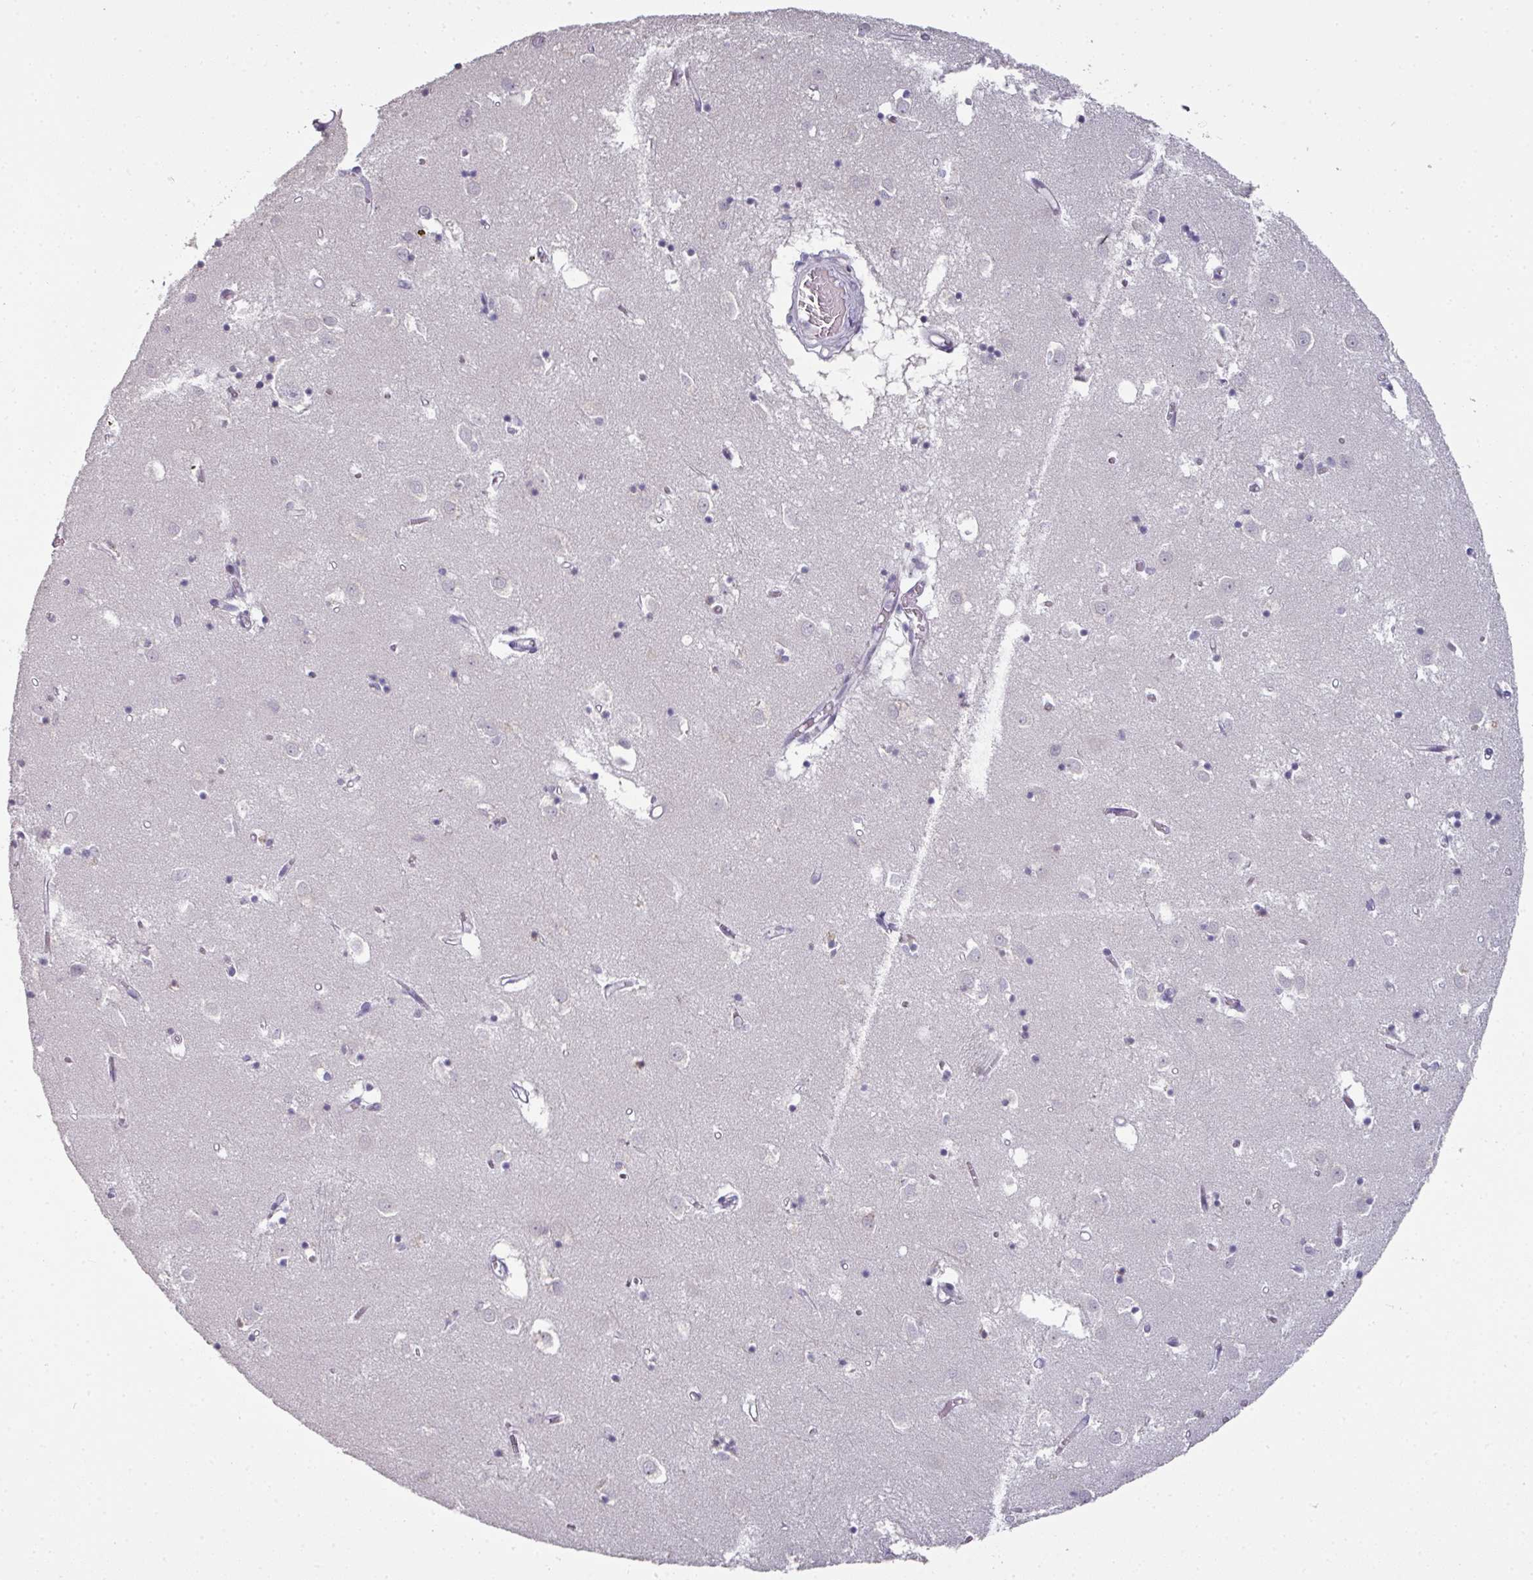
{"staining": {"intensity": "negative", "quantity": "none", "location": "none"}, "tissue": "caudate", "cell_type": "Glial cells", "image_type": "normal", "snomed": [{"axis": "morphology", "description": "Normal tissue, NOS"}, {"axis": "topography", "description": "Lateral ventricle wall"}], "caption": "The immunohistochemistry micrograph has no significant staining in glial cells of caudate. The staining was performed using DAB (3,3'-diaminobenzidine) to visualize the protein expression in brown, while the nuclei were stained in blue with hematoxylin (Magnification: 20x).", "gene": "GTF2H3", "patient": {"sex": "male", "age": 70}}